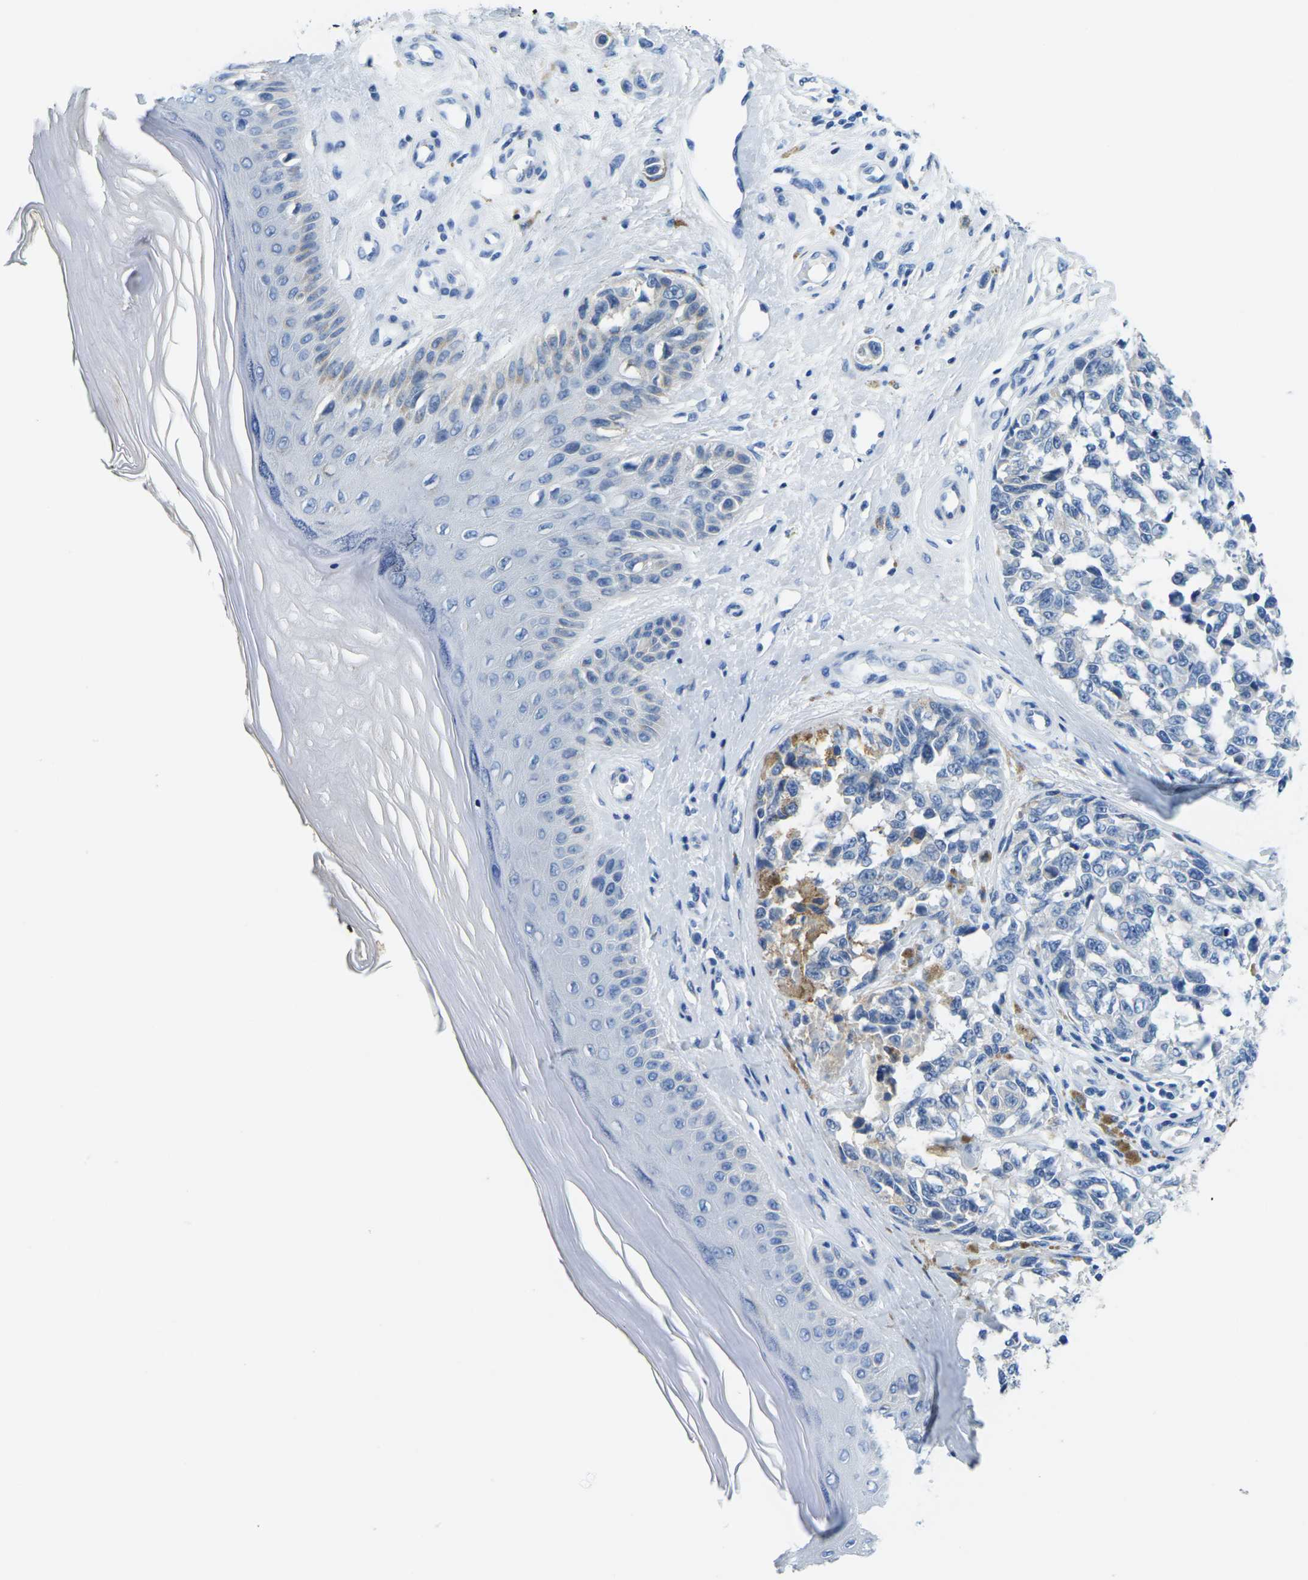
{"staining": {"intensity": "weak", "quantity": "<25%", "location": "cytoplasmic/membranous"}, "tissue": "melanoma", "cell_type": "Tumor cells", "image_type": "cancer", "snomed": [{"axis": "morphology", "description": "Malignant melanoma, NOS"}, {"axis": "topography", "description": "Skin"}], "caption": "Immunohistochemical staining of human melanoma displays no significant expression in tumor cells.", "gene": "FAM3D", "patient": {"sex": "female", "age": 64}}